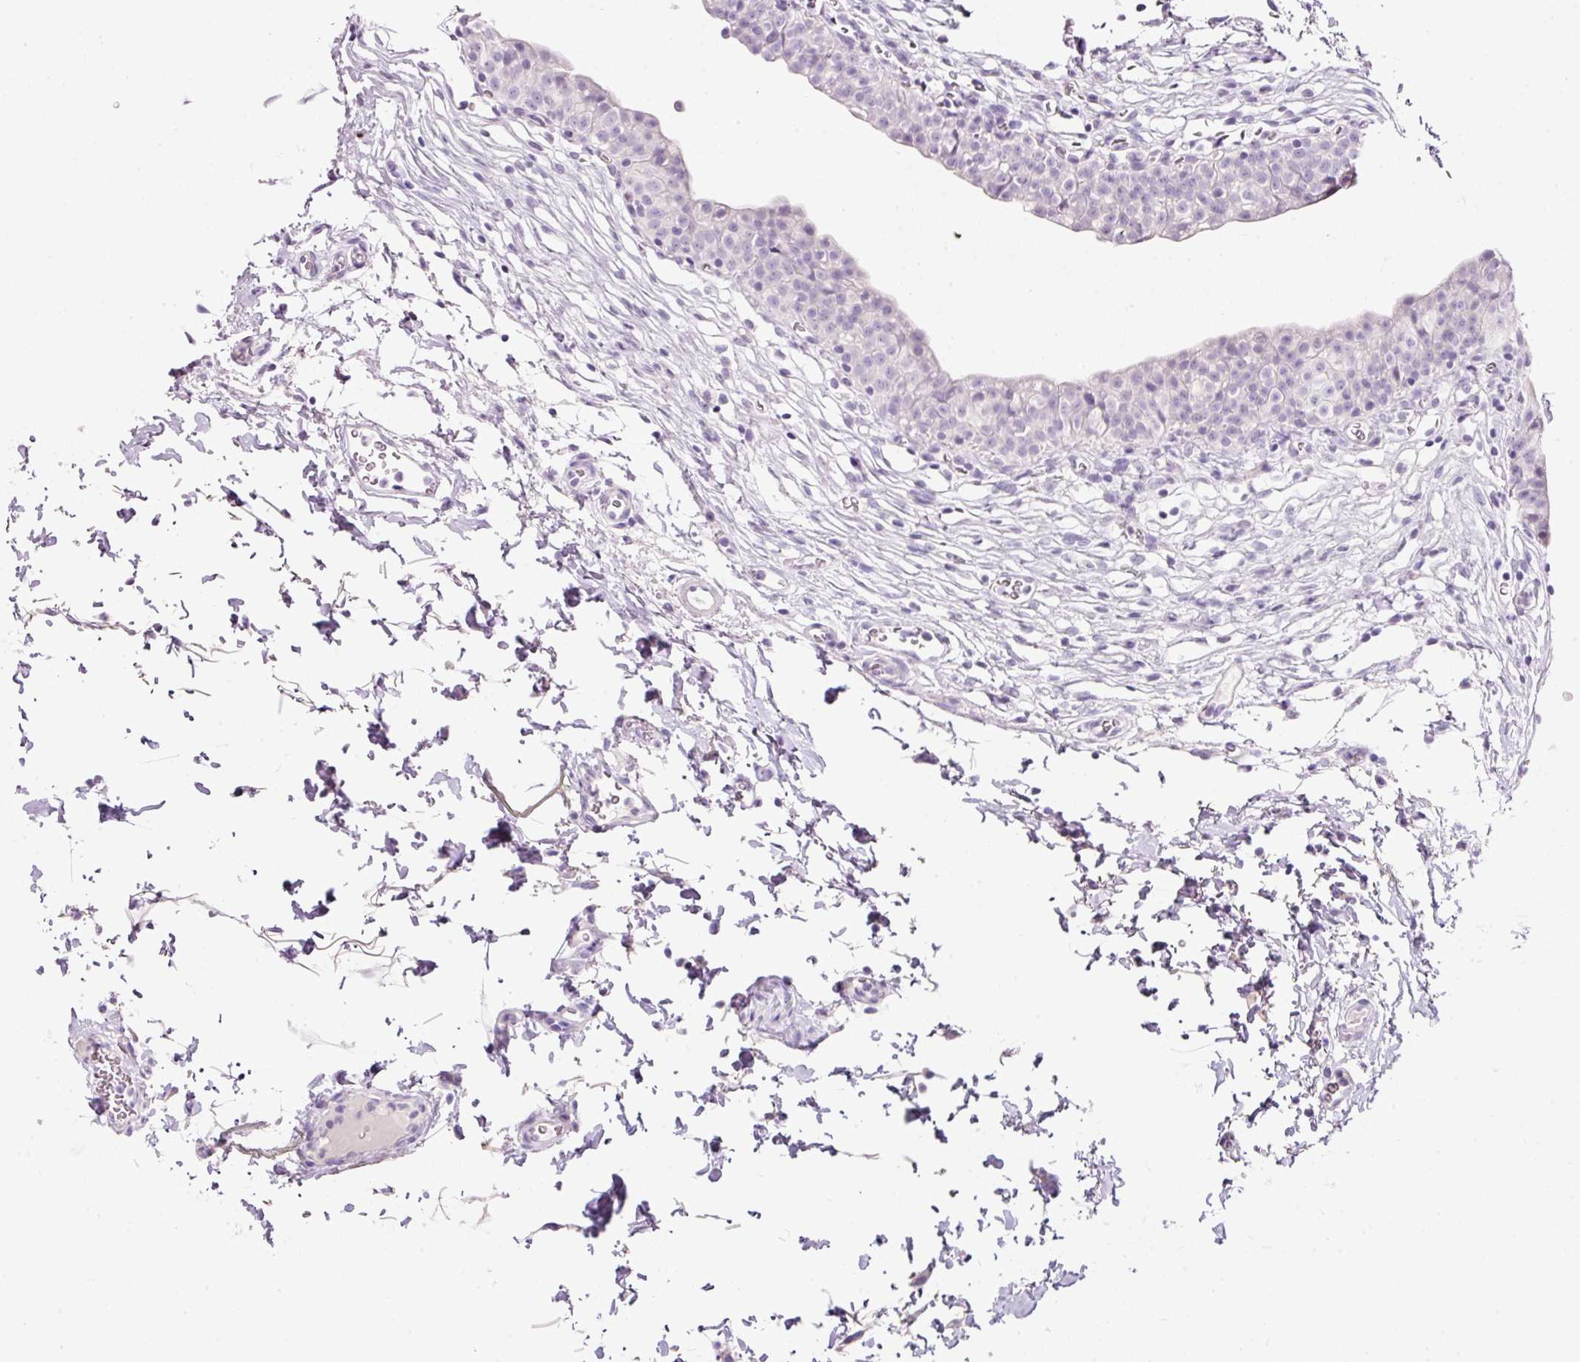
{"staining": {"intensity": "negative", "quantity": "none", "location": "none"}, "tissue": "urinary bladder", "cell_type": "Urothelial cells", "image_type": "normal", "snomed": [{"axis": "morphology", "description": "Normal tissue, NOS"}, {"axis": "topography", "description": "Urinary bladder"}, {"axis": "topography", "description": "Peripheral nerve tissue"}], "caption": "Protein analysis of benign urinary bladder displays no significant staining in urothelial cells. Brightfield microscopy of immunohistochemistry stained with DAB (brown) and hematoxylin (blue), captured at high magnification.", "gene": "SLC2A2", "patient": {"sex": "male", "age": 55}}